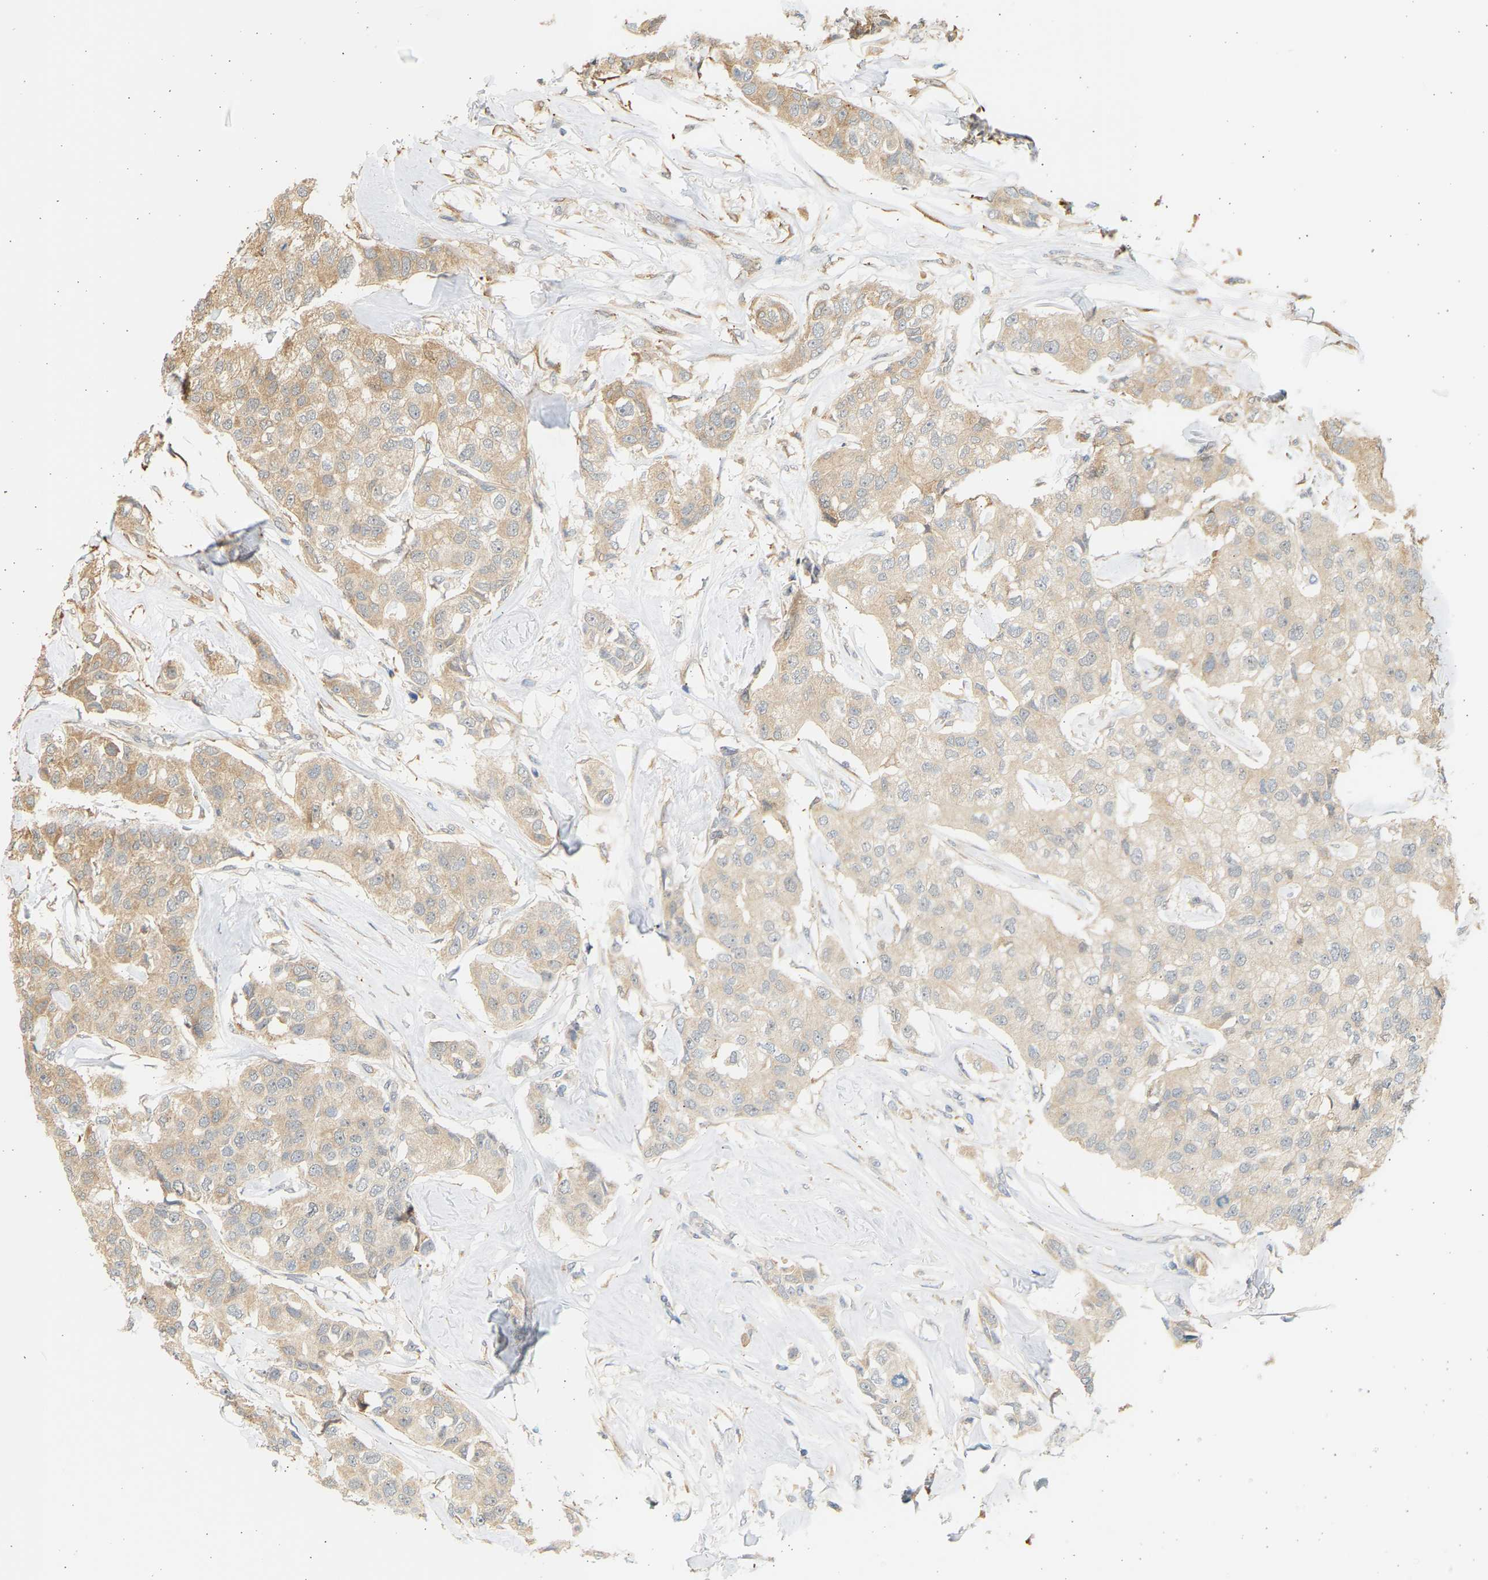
{"staining": {"intensity": "weak", "quantity": ">75%", "location": "cytoplasmic/membranous"}, "tissue": "breast cancer", "cell_type": "Tumor cells", "image_type": "cancer", "snomed": [{"axis": "morphology", "description": "Duct carcinoma"}, {"axis": "topography", "description": "Breast"}], "caption": "Immunohistochemical staining of human breast invasive ductal carcinoma shows low levels of weak cytoplasmic/membranous expression in about >75% of tumor cells.", "gene": "B4GALT6", "patient": {"sex": "female", "age": 80}}